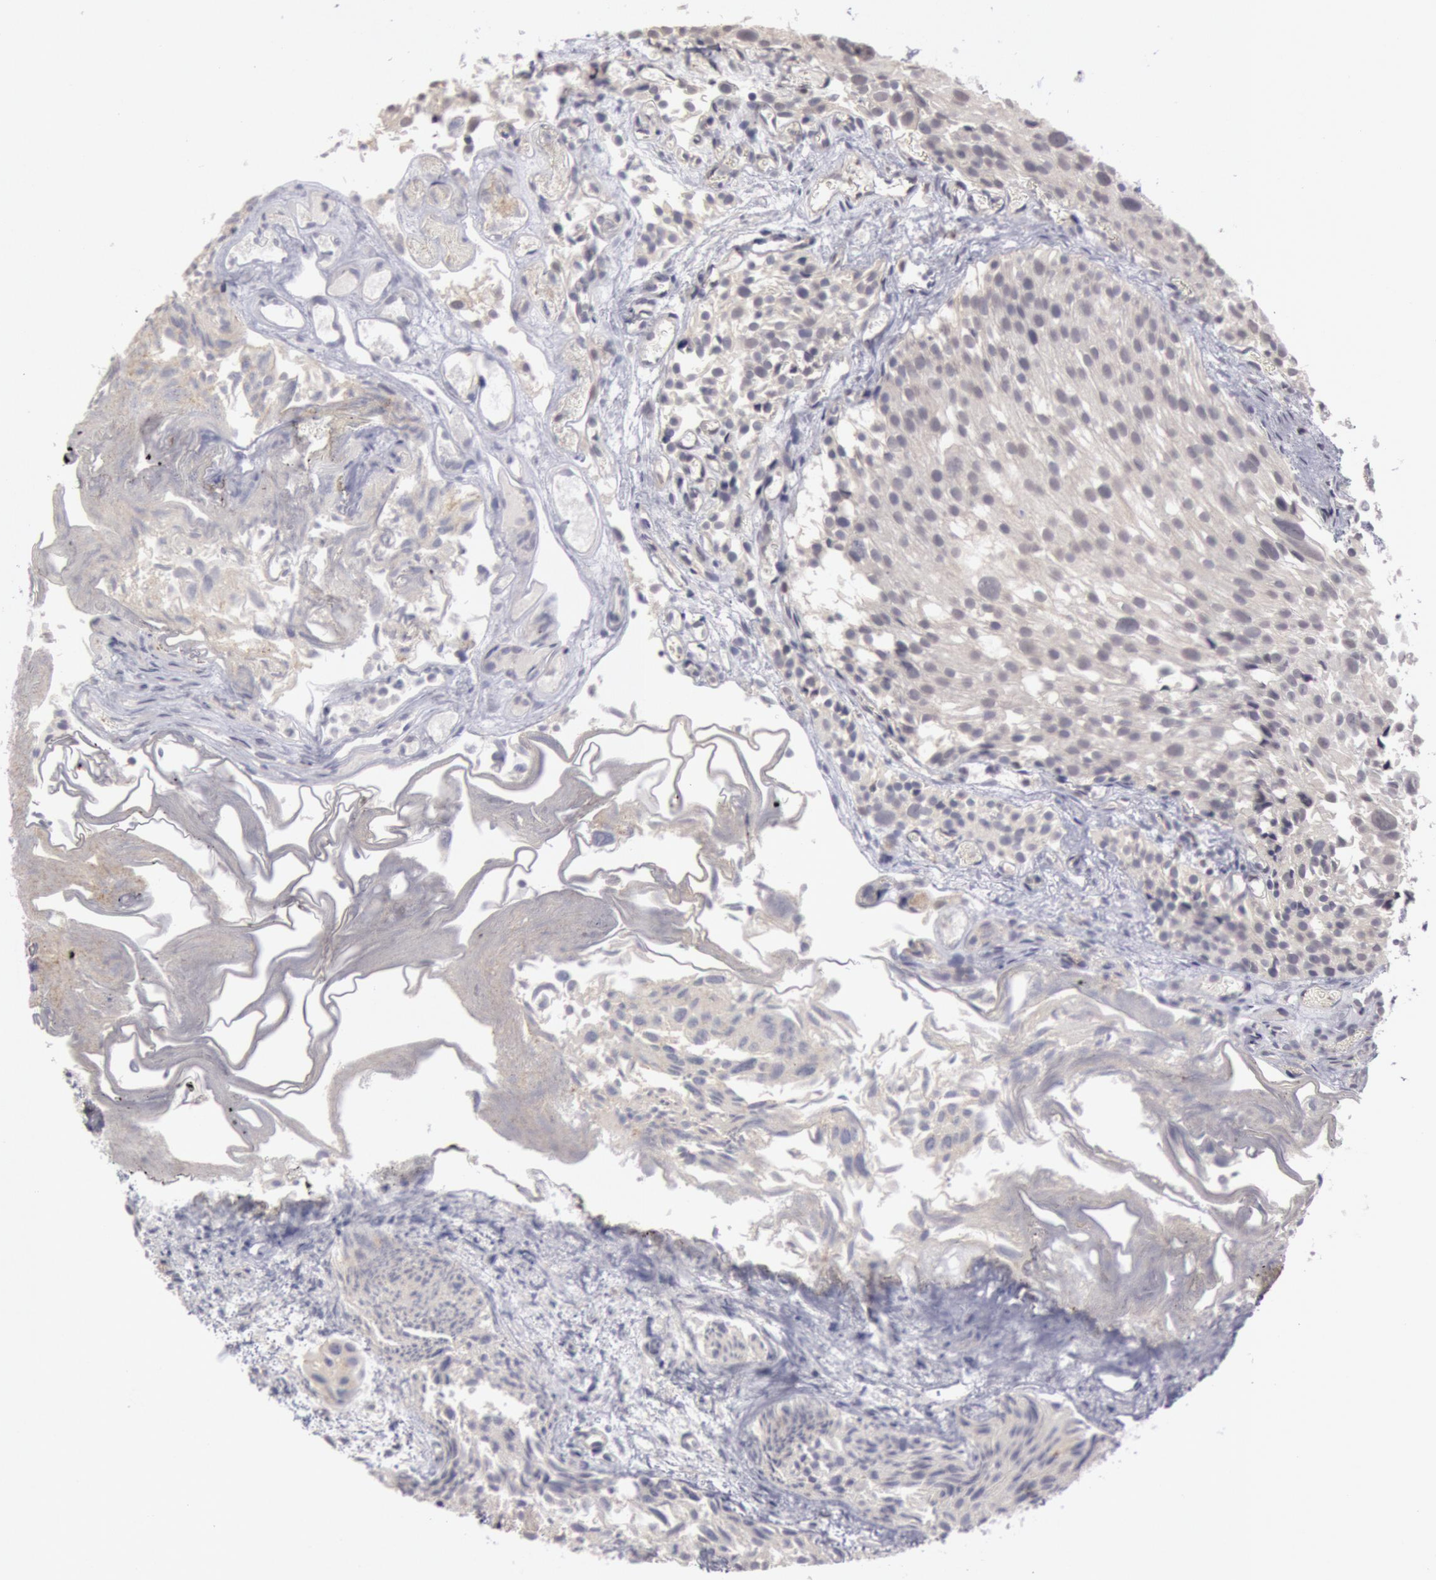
{"staining": {"intensity": "negative", "quantity": "none", "location": "none"}, "tissue": "urothelial cancer", "cell_type": "Tumor cells", "image_type": "cancer", "snomed": [{"axis": "morphology", "description": "Urothelial carcinoma, High grade"}, {"axis": "topography", "description": "Urinary bladder"}], "caption": "IHC of human urothelial carcinoma (high-grade) demonstrates no positivity in tumor cells. (DAB immunohistochemistry (IHC) visualized using brightfield microscopy, high magnification).", "gene": "RIMBP3C", "patient": {"sex": "female", "age": 78}}